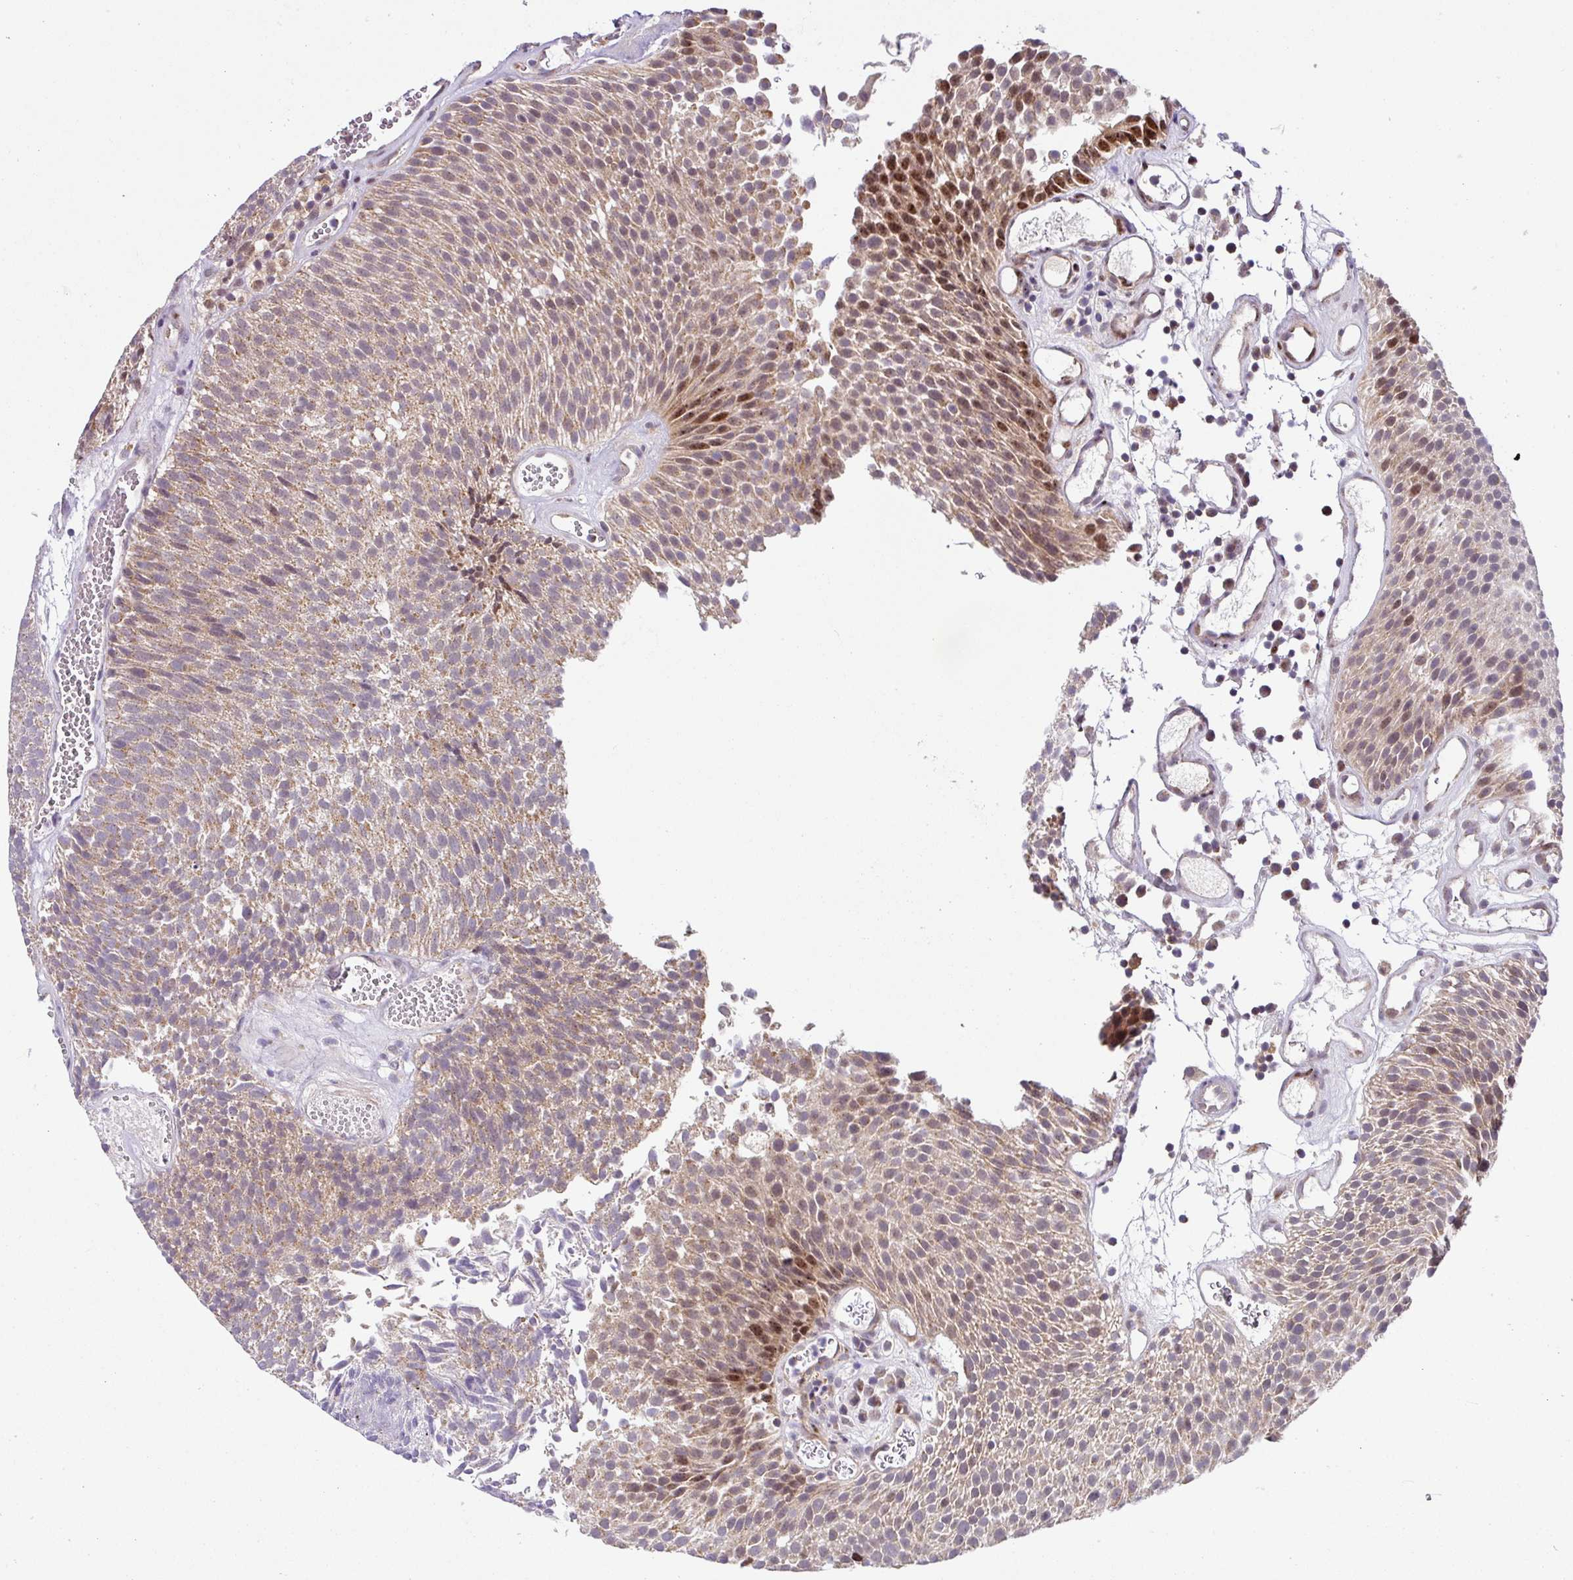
{"staining": {"intensity": "moderate", "quantity": "<25%", "location": "cytoplasmic/membranous,nuclear"}, "tissue": "urothelial cancer", "cell_type": "Tumor cells", "image_type": "cancer", "snomed": [{"axis": "morphology", "description": "Urothelial carcinoma, Low grade"}, {"axis": "topography", "description": "Urinary bladder"}], "caption": "Immunohistochemistry image of neoplastic tissue: urothelial carcinoma (low-grade) stained using immunohistochemistry (IHC) exhibits low levels of moderate protein expression localized specifically in the cytoplasmic/membranous and nuclear of tumor cells, appearing as a cytoplasmic/membranous and nuclear brown color.", "gene": "SARS2", "patient": {"sex": "female", "age": 79}}